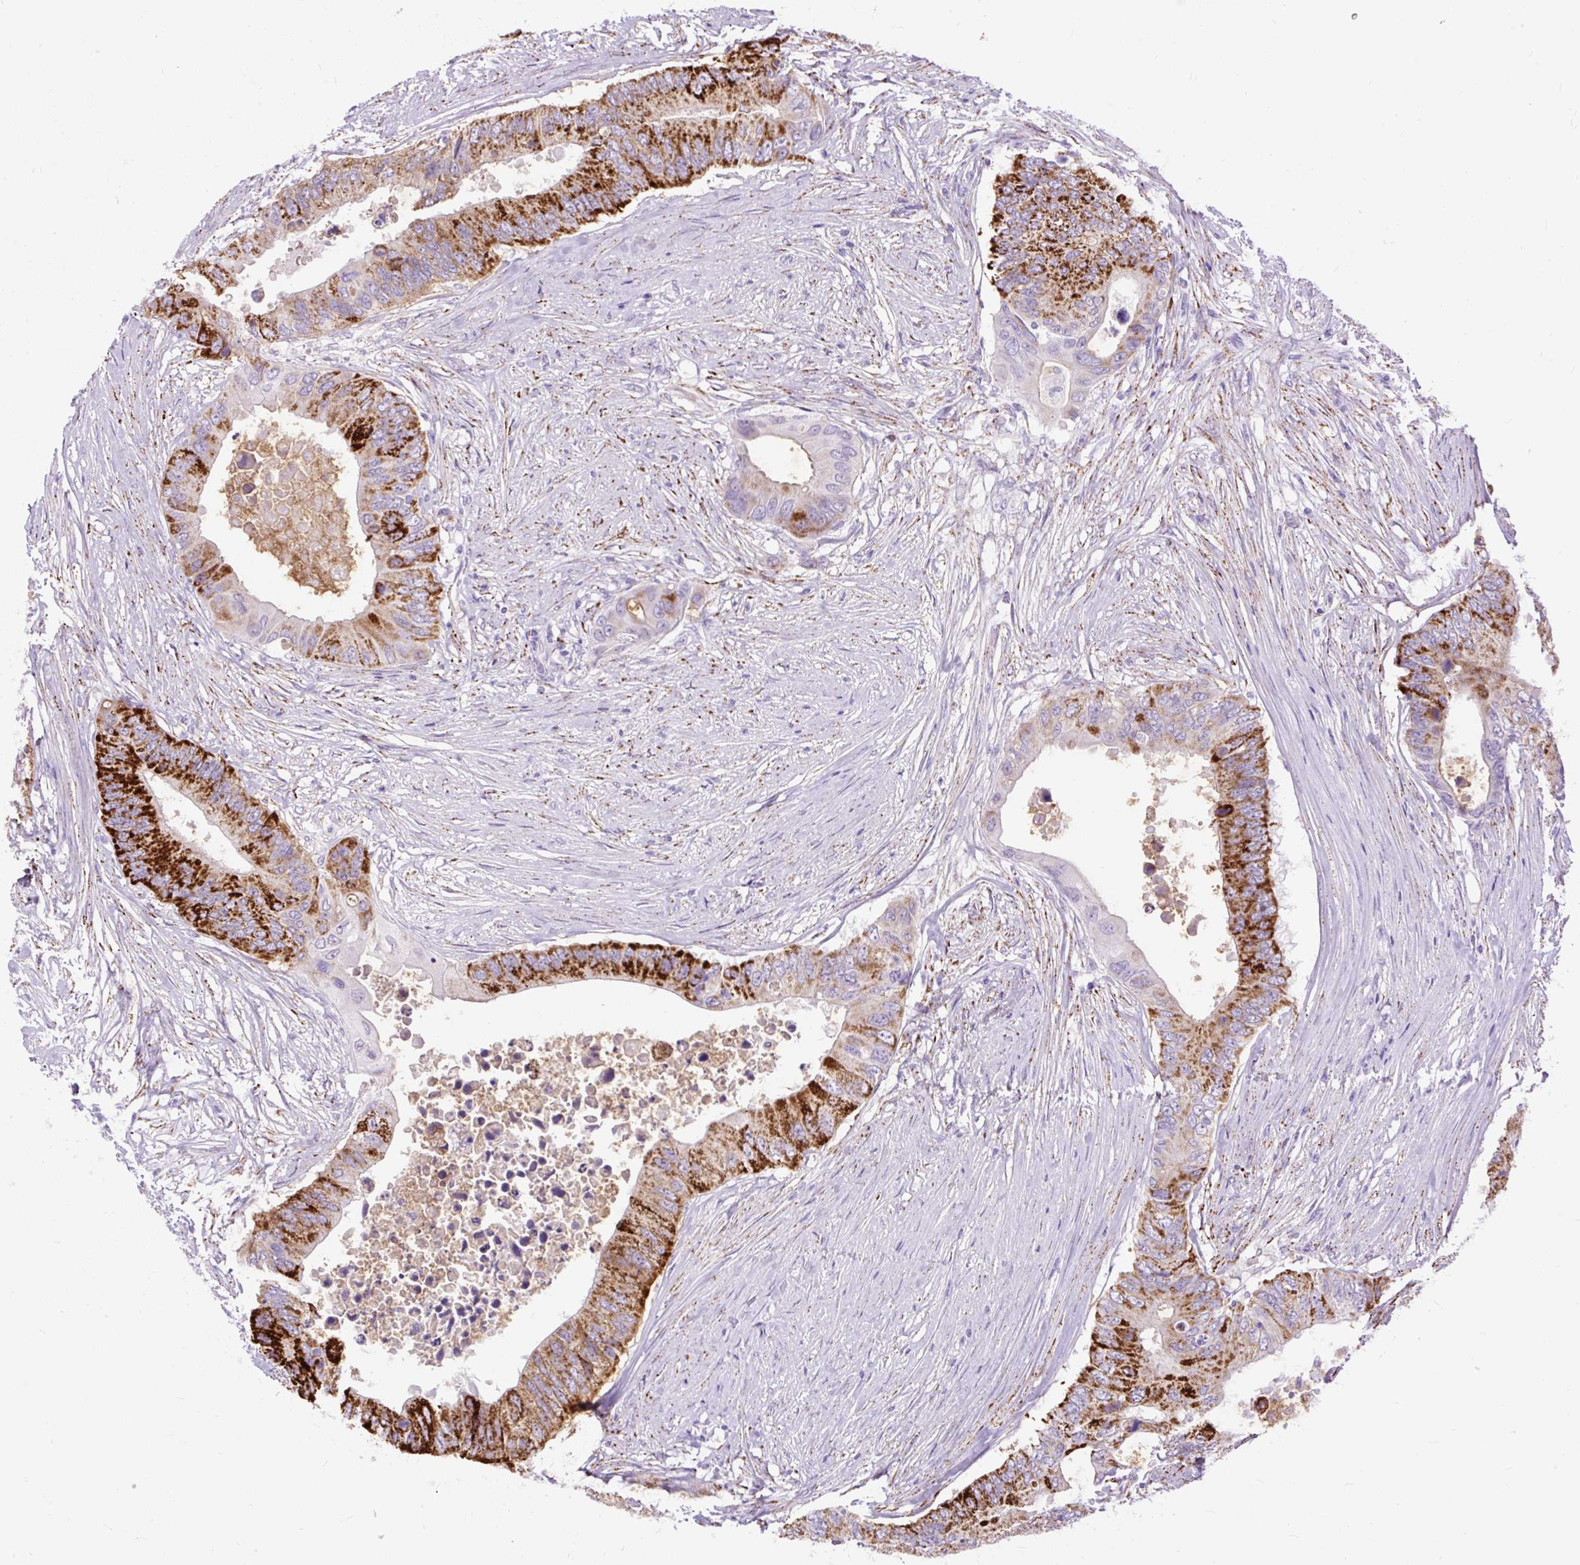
{"staining": {"intensity": "strong", "quantity": "25%-75%", "location": "cytoplasmic/membranous"}, "tissue": "colorectal cancer", "cell_type": "Tumor cells", "image_type": "cancer", "snomed": [{"axis": "morphology", "description": "Adenocarcinoma, NOS"}, {"axis": "topography", "description": "Colon"}], "caption": "Adenocarcinoma (colorectal) was stained to show a protein in brown. There is high levels of strong cytoplasmic/membranous staining in about 25%-75% of tumor cells.", "gene": "ZNF256", "patient": {"sex": "male", "age": 71}}